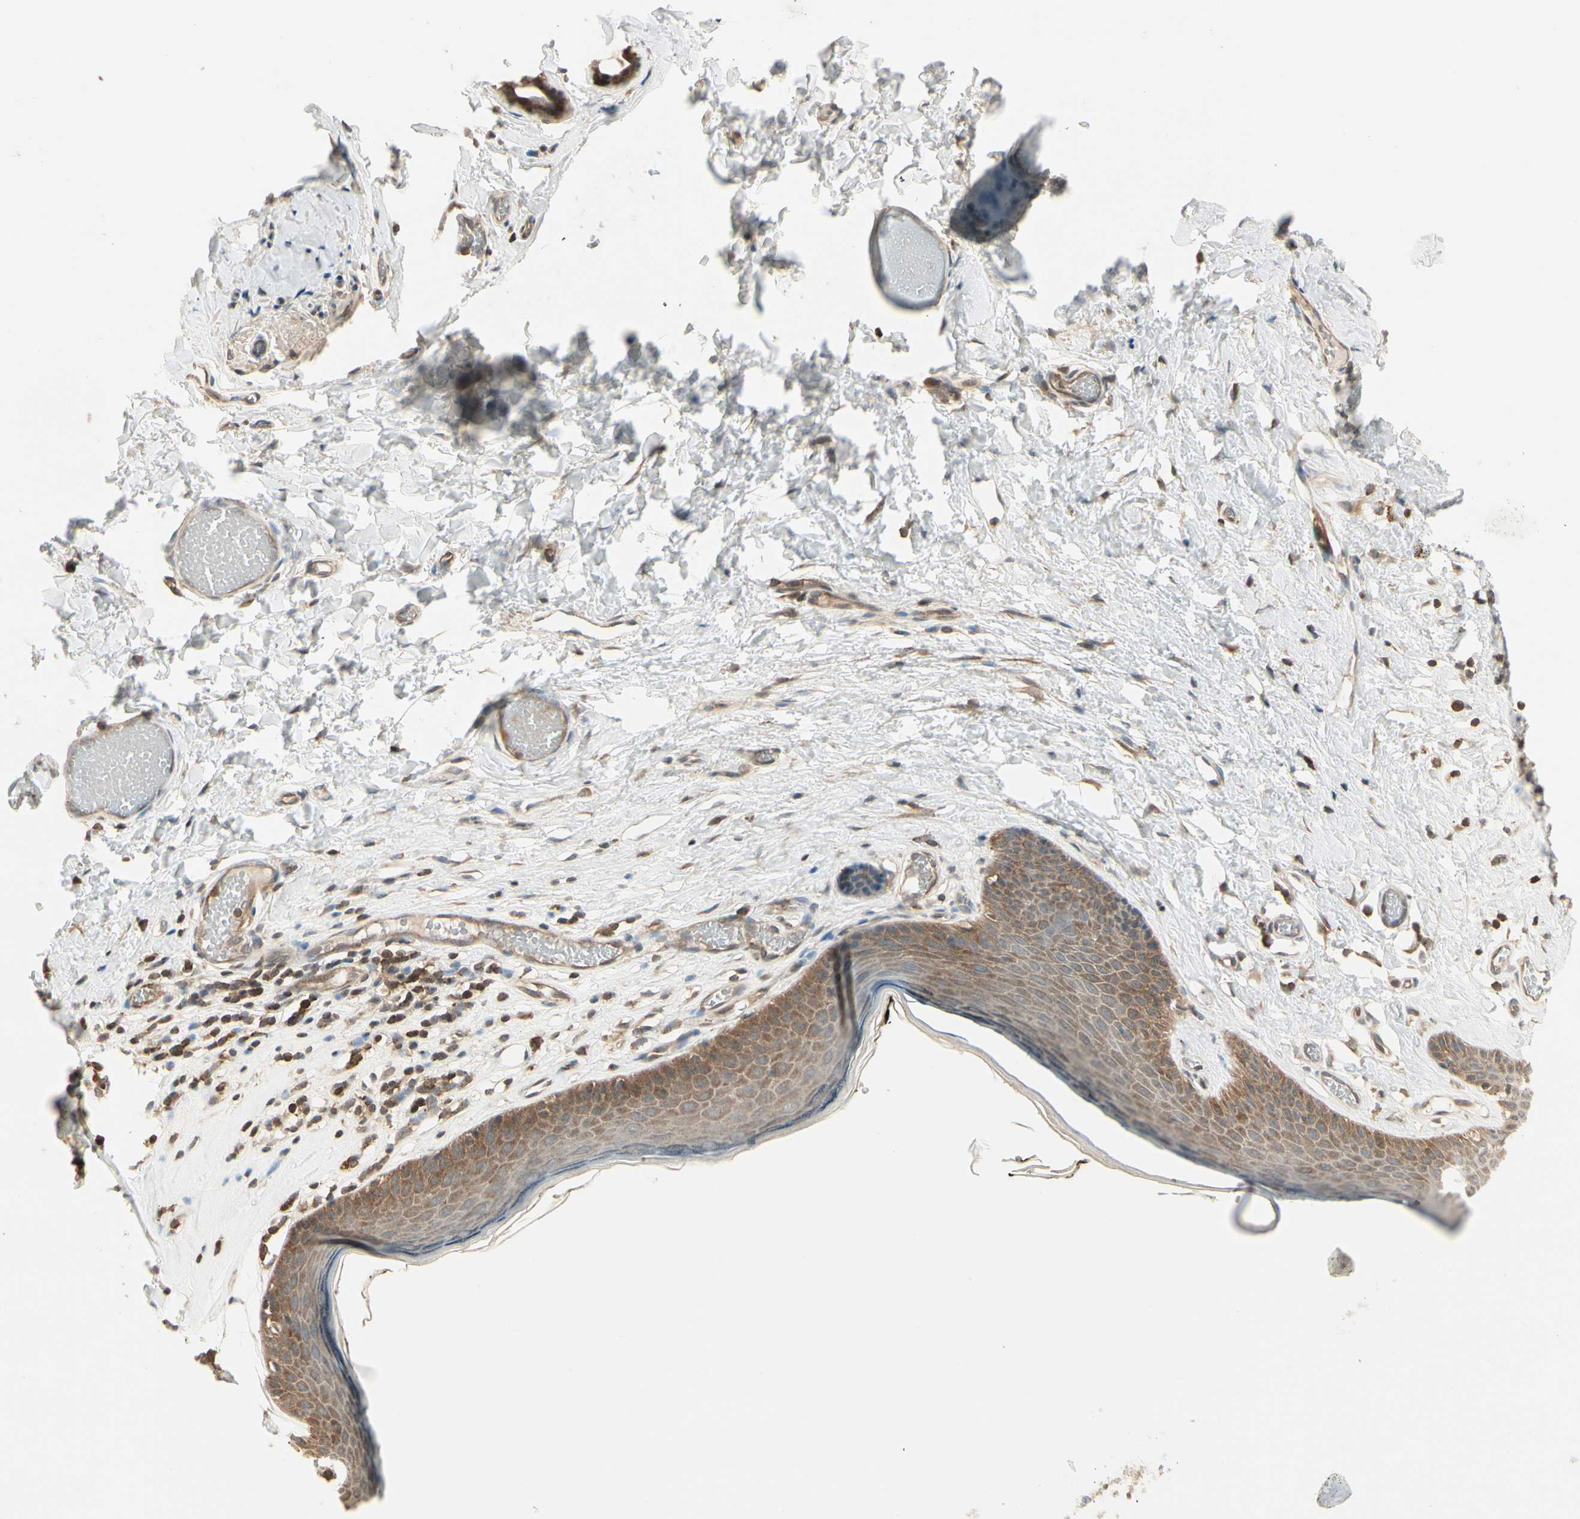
{"staining": {"intensity": "moderate", "quantity": ">75%", "location": "cytoplasmic/membranous"}, "tissue": "skin", "cell_type": "Epidermal cells", "image_type": "normal", "snomed": [{"axis": "morphology", "description": "Normal tissue, NOS"}, {"axis": "morphology", "description": "Inflammation, NOS"}, {"axis": "topography", "description": "Vulva"}], "caption": "DAB immunohistochemical staining of benign human skin demonstrates moderate cytoplasmic/membranous protein expression in approximately >75% of epidermal cells.", "gene": "OXSR1", "patient": {"sex": "female", "age": 84}}